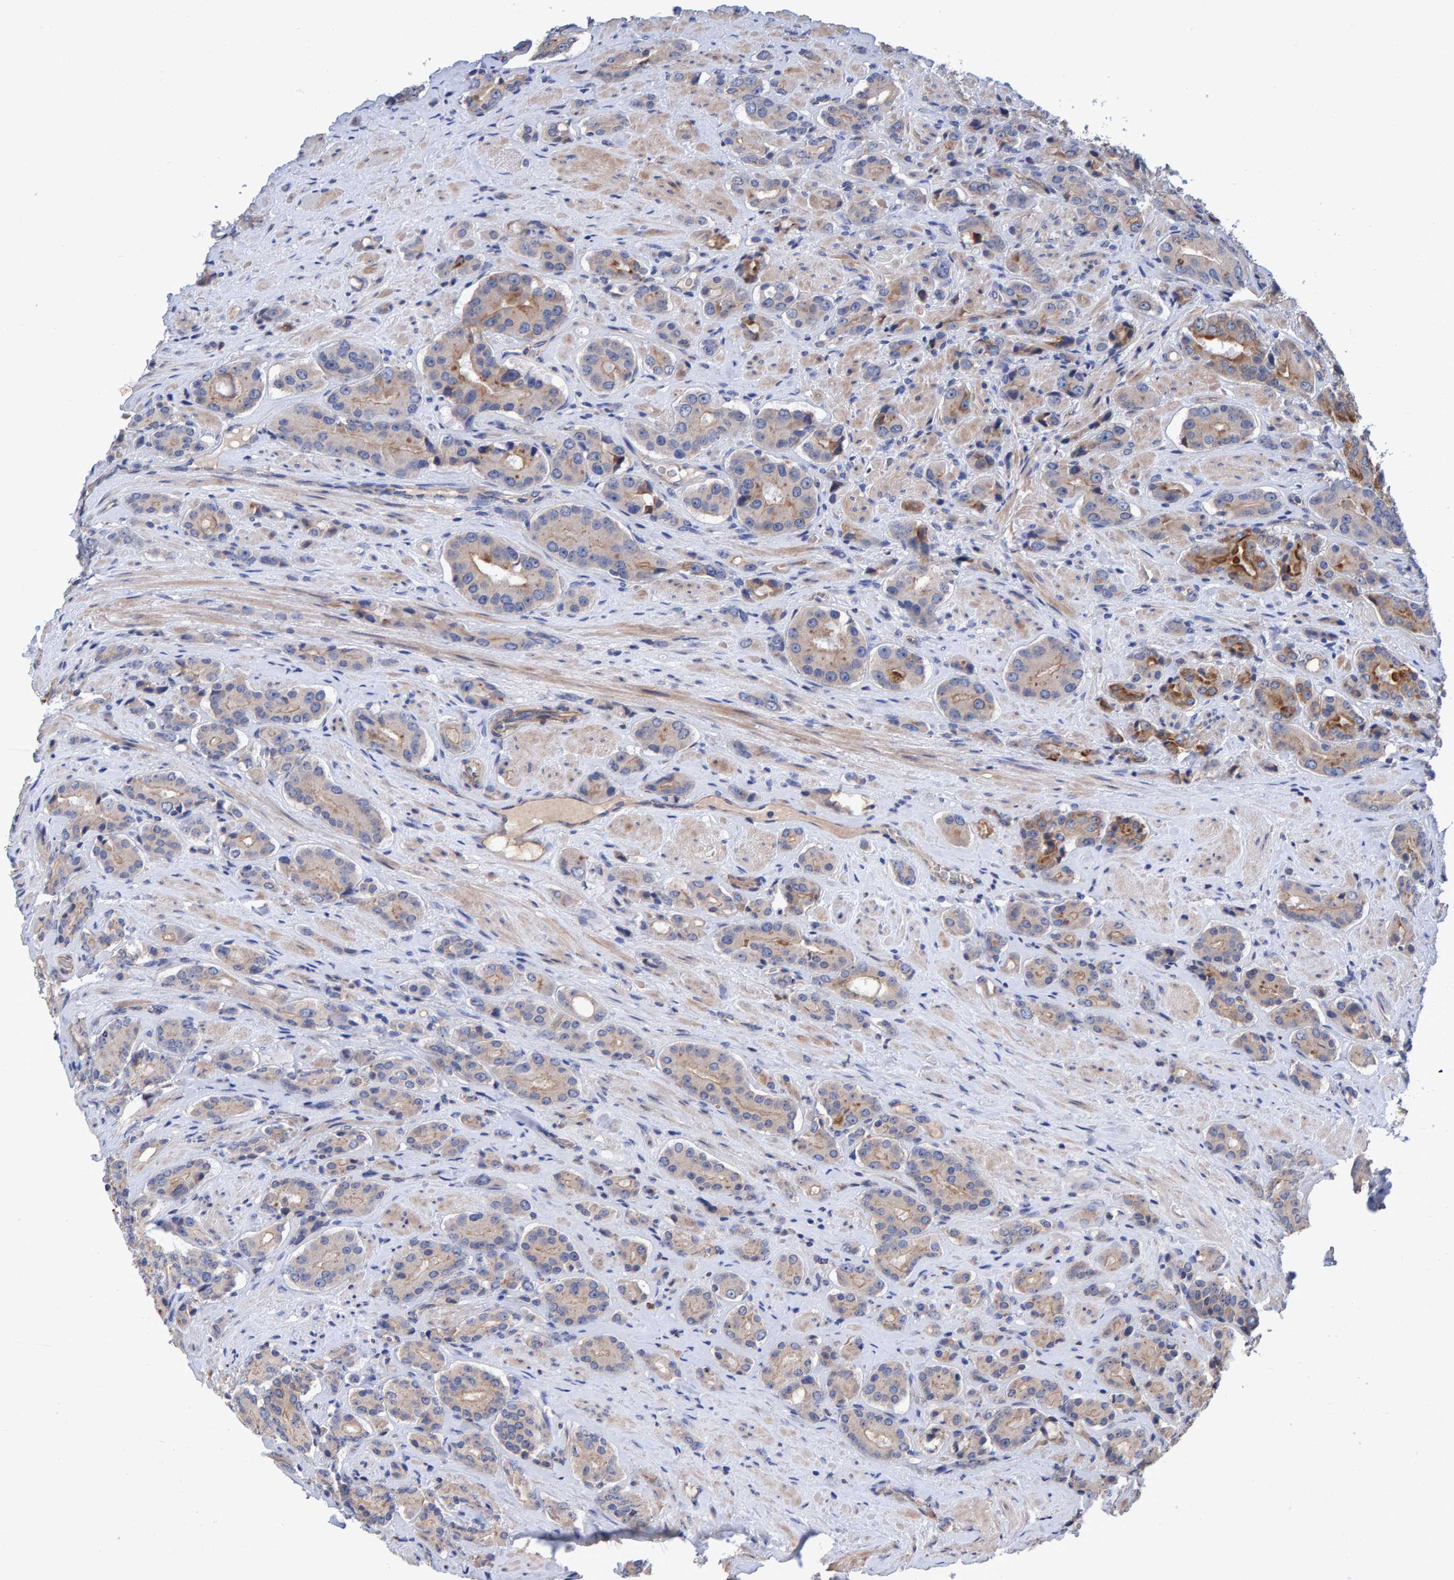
{"staining": {"intensity": "moderate", "quantity": "25%-75%", "location": "cytoplasmic/membranous"}, "tissue": "prostate cancer", "cell_type": "Tumor cells", "image_type": "cancer", "snomed": [{"axis": "morphology", "description": "Adenocarcinoma, High grade"}, {"axis": "topography", "description": "Prostate"}], "caption": "IHC staining of adenocarcinoma (high-grade) (prostate), which exhibits medium levels of moderate cytoplasmic/membranous expression in approximately 25%-75% of tumor cells indicating moderate cytoplasmic/membranous protein expression. The staining was performed using DAB (brown) for protein detection and nuclei were counterstained in hematoxylin (blue).", "gene": "EFR3A", "patient": {"sex": "male", "age": 71}}